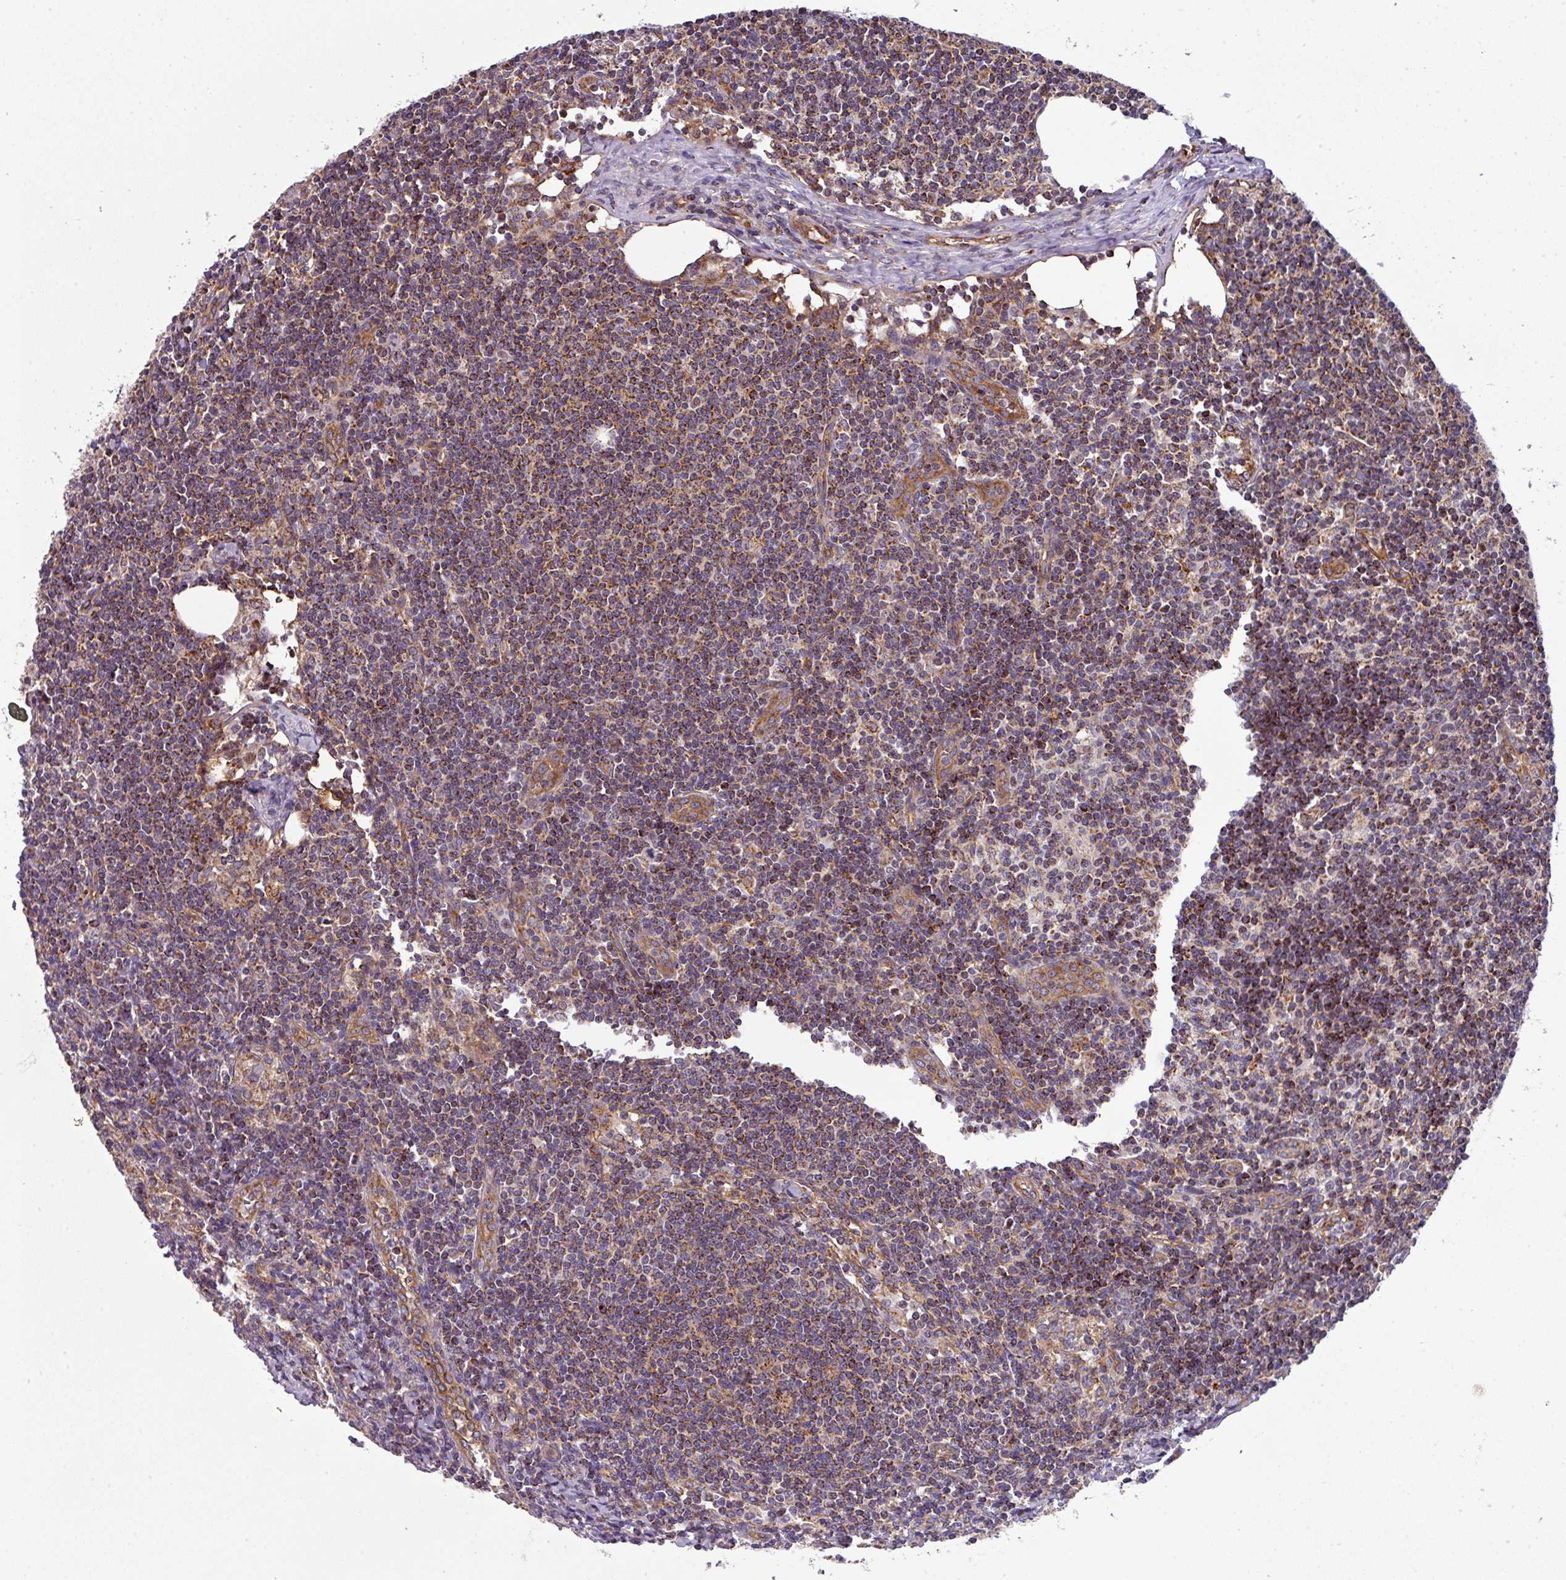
{"staining": {"intensity": "moderate", "quantity": "25%-75%", "location": "cytoplasmic/membranous"}, "tissue": "lymph node", "cell_type": "Non-germinal center cells", "image_type": "normal", "snomed": [{"axis": "morphology", "description": "Normal tissue, NOS"}, {"axis": "topography", "description": "Lymph node"}], "caption": "The histopathology image exhibits staining of benign lymph node, revealing moderate cytoplasmic/membranous protein positivity (brown color) within non-germinal center cells.", "gene": "PRELID3B", "patient": {"sex": "female", "age": 59}}